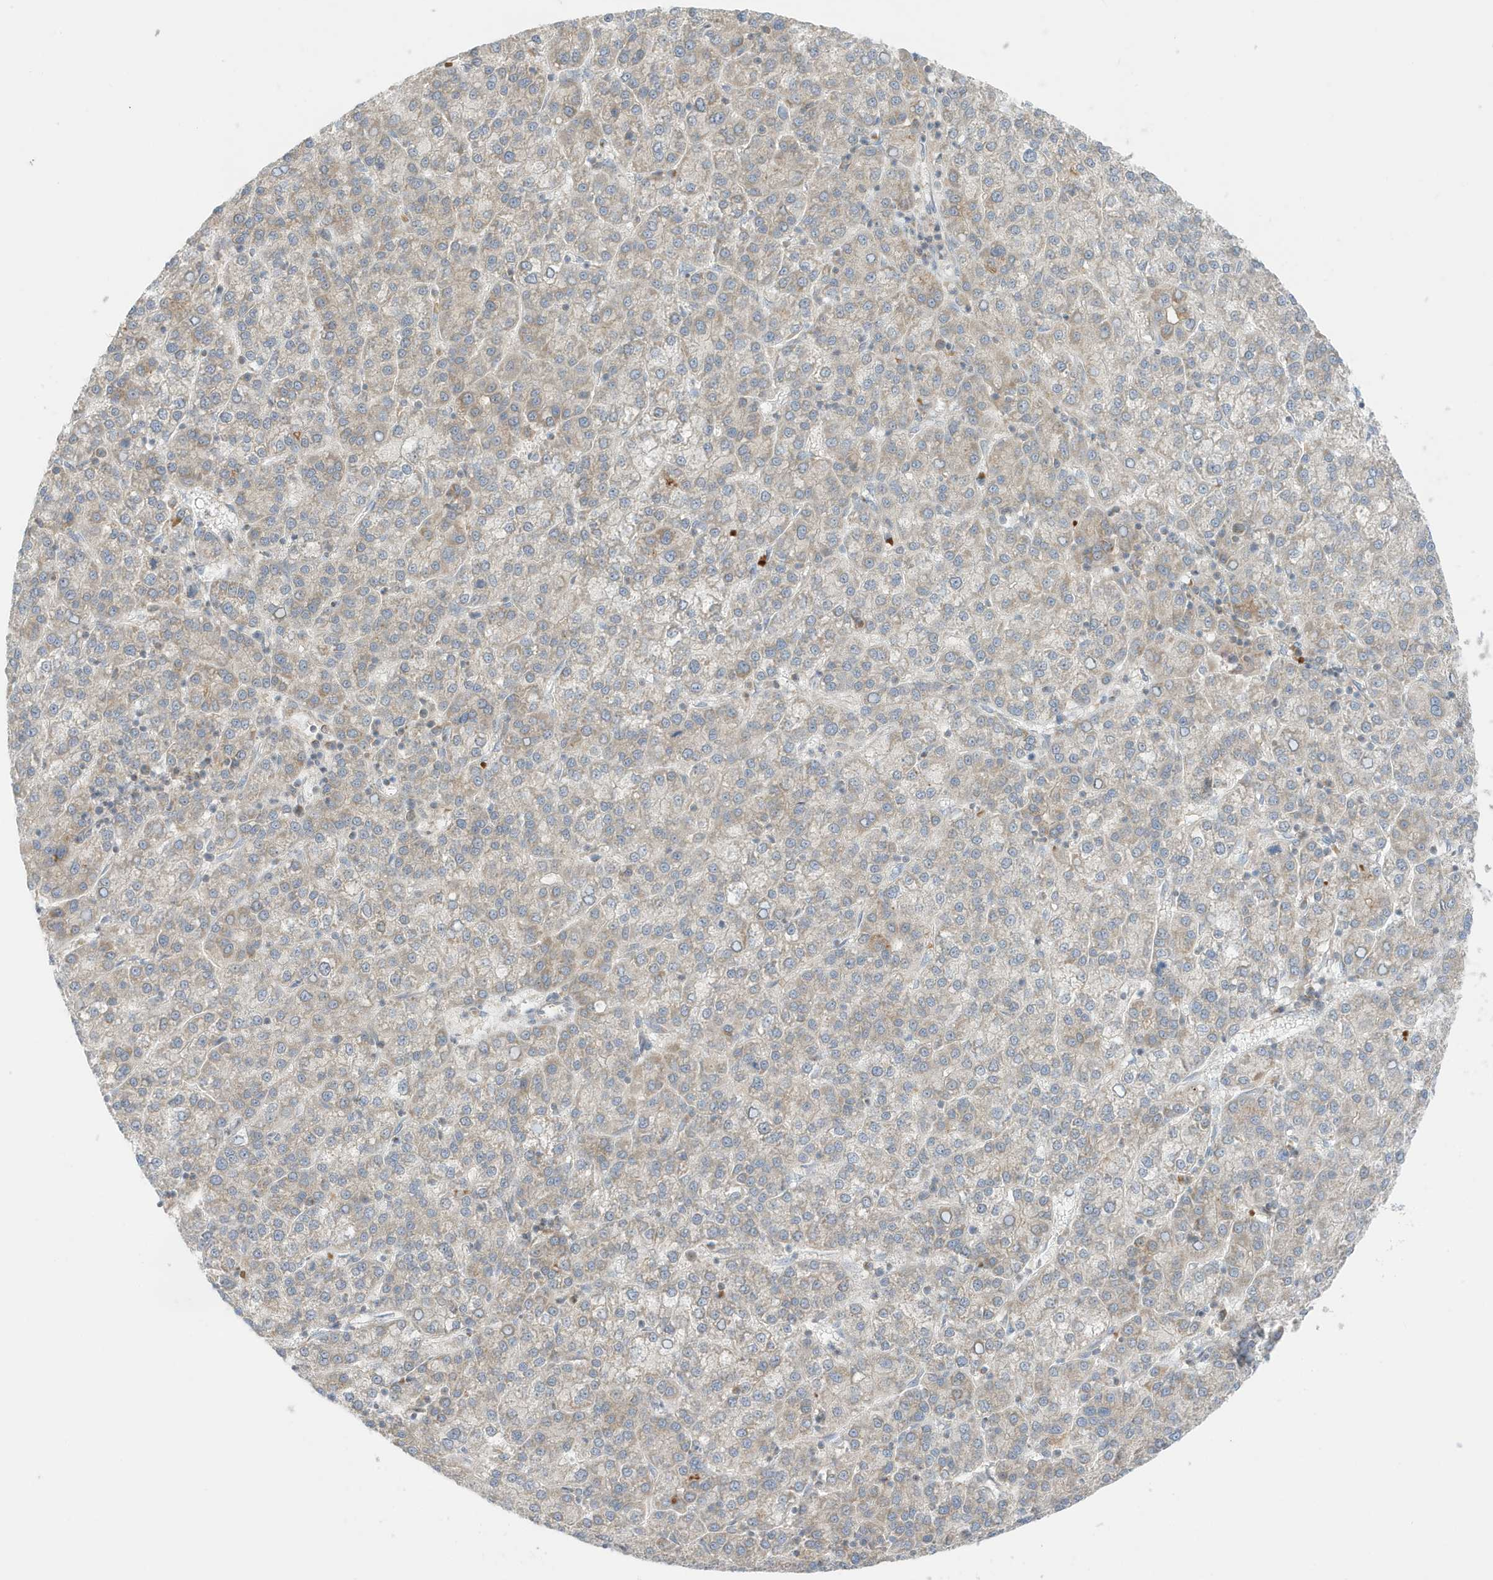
{"staining": {"intensity": "negative", "quantity": "none", "location": "none"}, "tissue": "liver cancer", "cell_type": "Tumor cells", "image_type": "cancer", "snomed": [{"axis": "morphology", "description": "Carcinoma, Hepatocellular, NOS"}, {"axis": "topography", "description": "Liver"}], "caption": "The histopathology image demonstrates no staining of tumor cells in liver cancer (hepatocellular carcinoma).", "gene": "NPPC", "patient": {"sex": "female", "age": 58}}